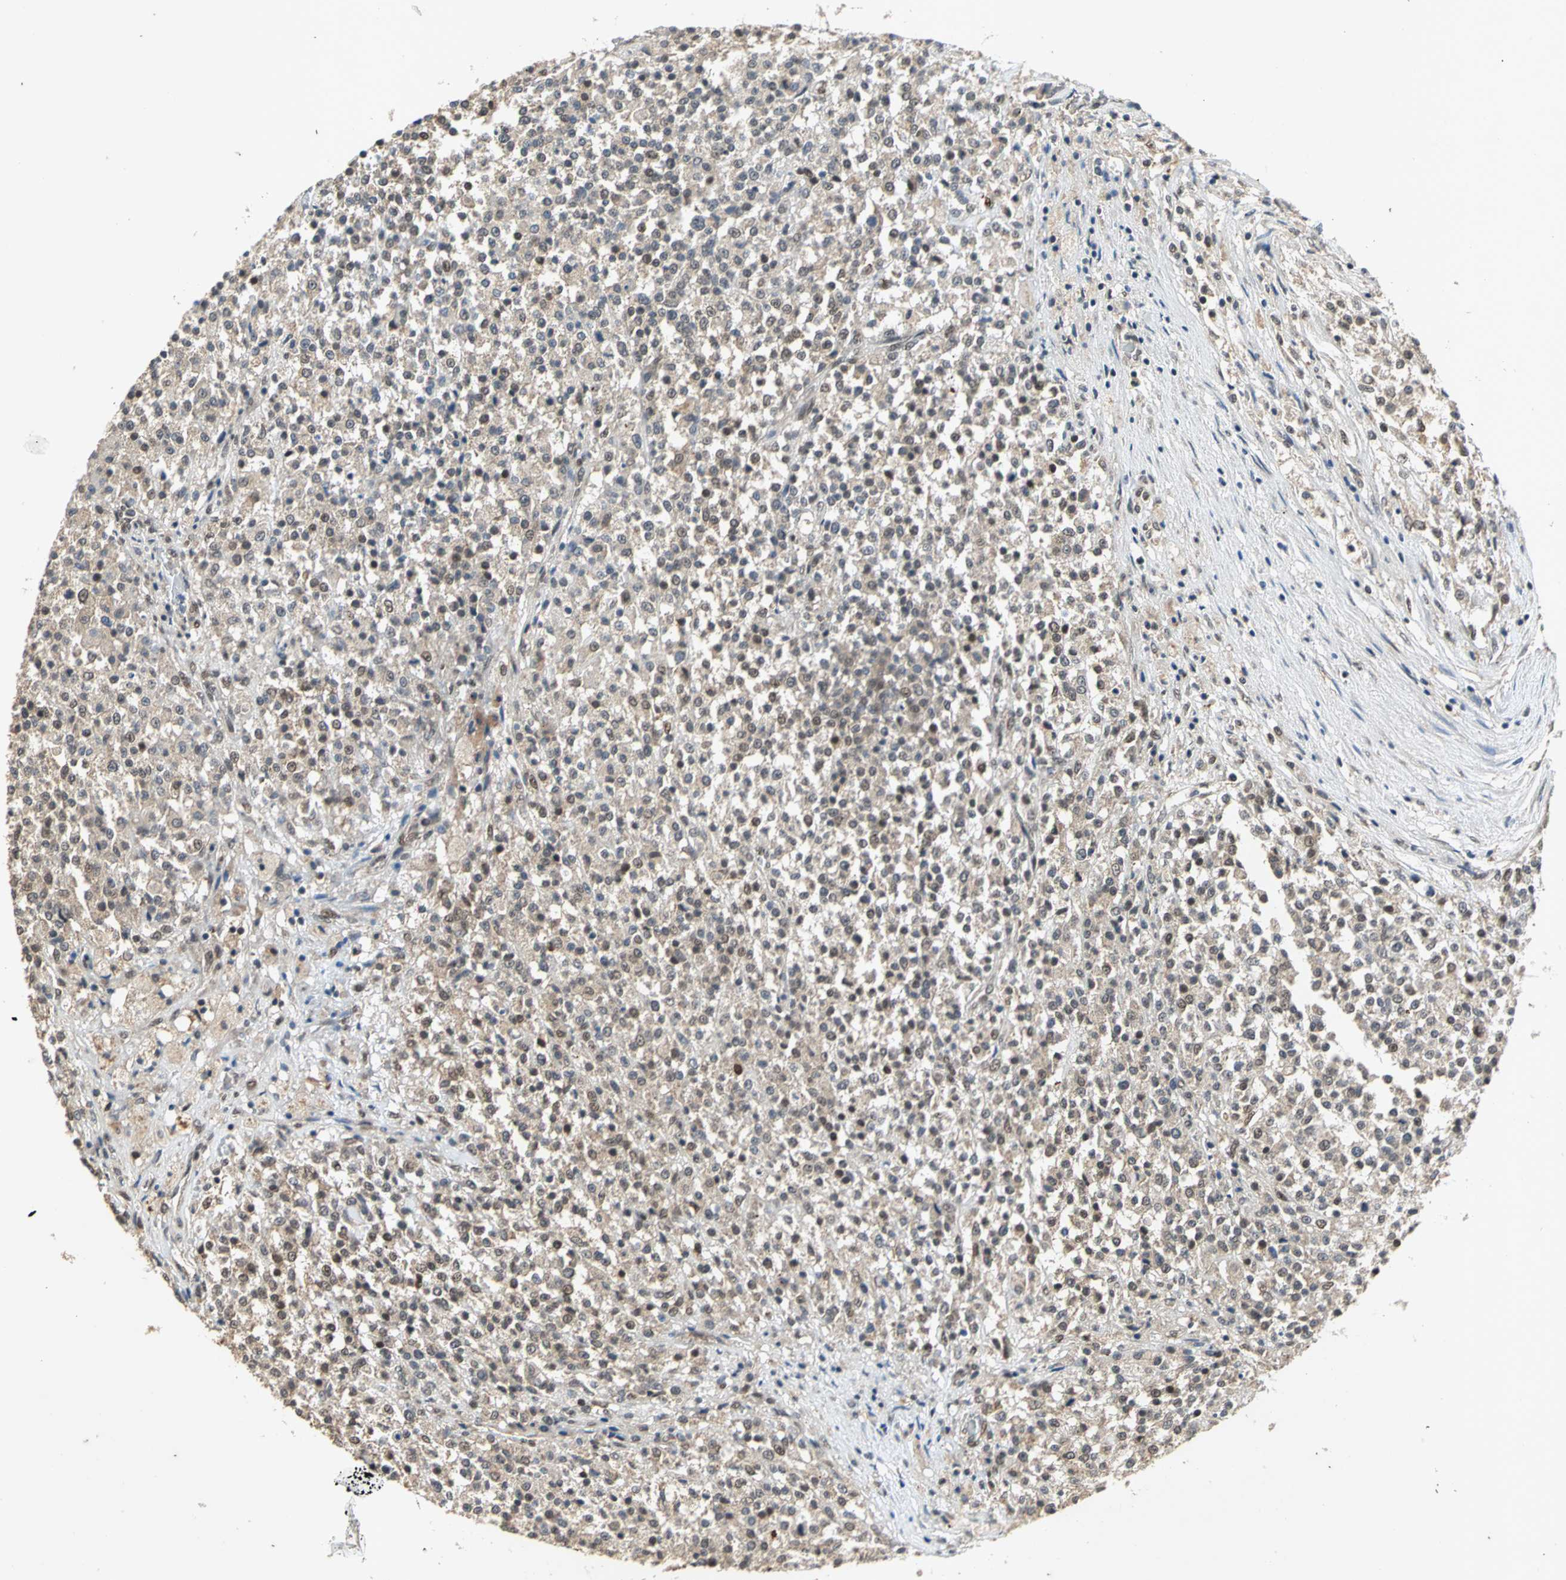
{"staining": {"intensity": "weak", "quantity": "25%-75%", "location": "cytoplasmic/membranous"}, "tissue": "testis cancer", "cell_type": "Tumor cells", "image_type": "cancer", "snomed": [{"axis": "morphology", "description": "Seminoma, NOS"}, {"axis": "topography", "description": "Testis"}], "caption": "Protein analysis of testis seminoma tissue demonstrates weak cytoplasmic/membranous positivity in about 25%-75% of tumor cells.", "gene": "NOTCH3", "patient": {"sex": "male", "age": 59}}